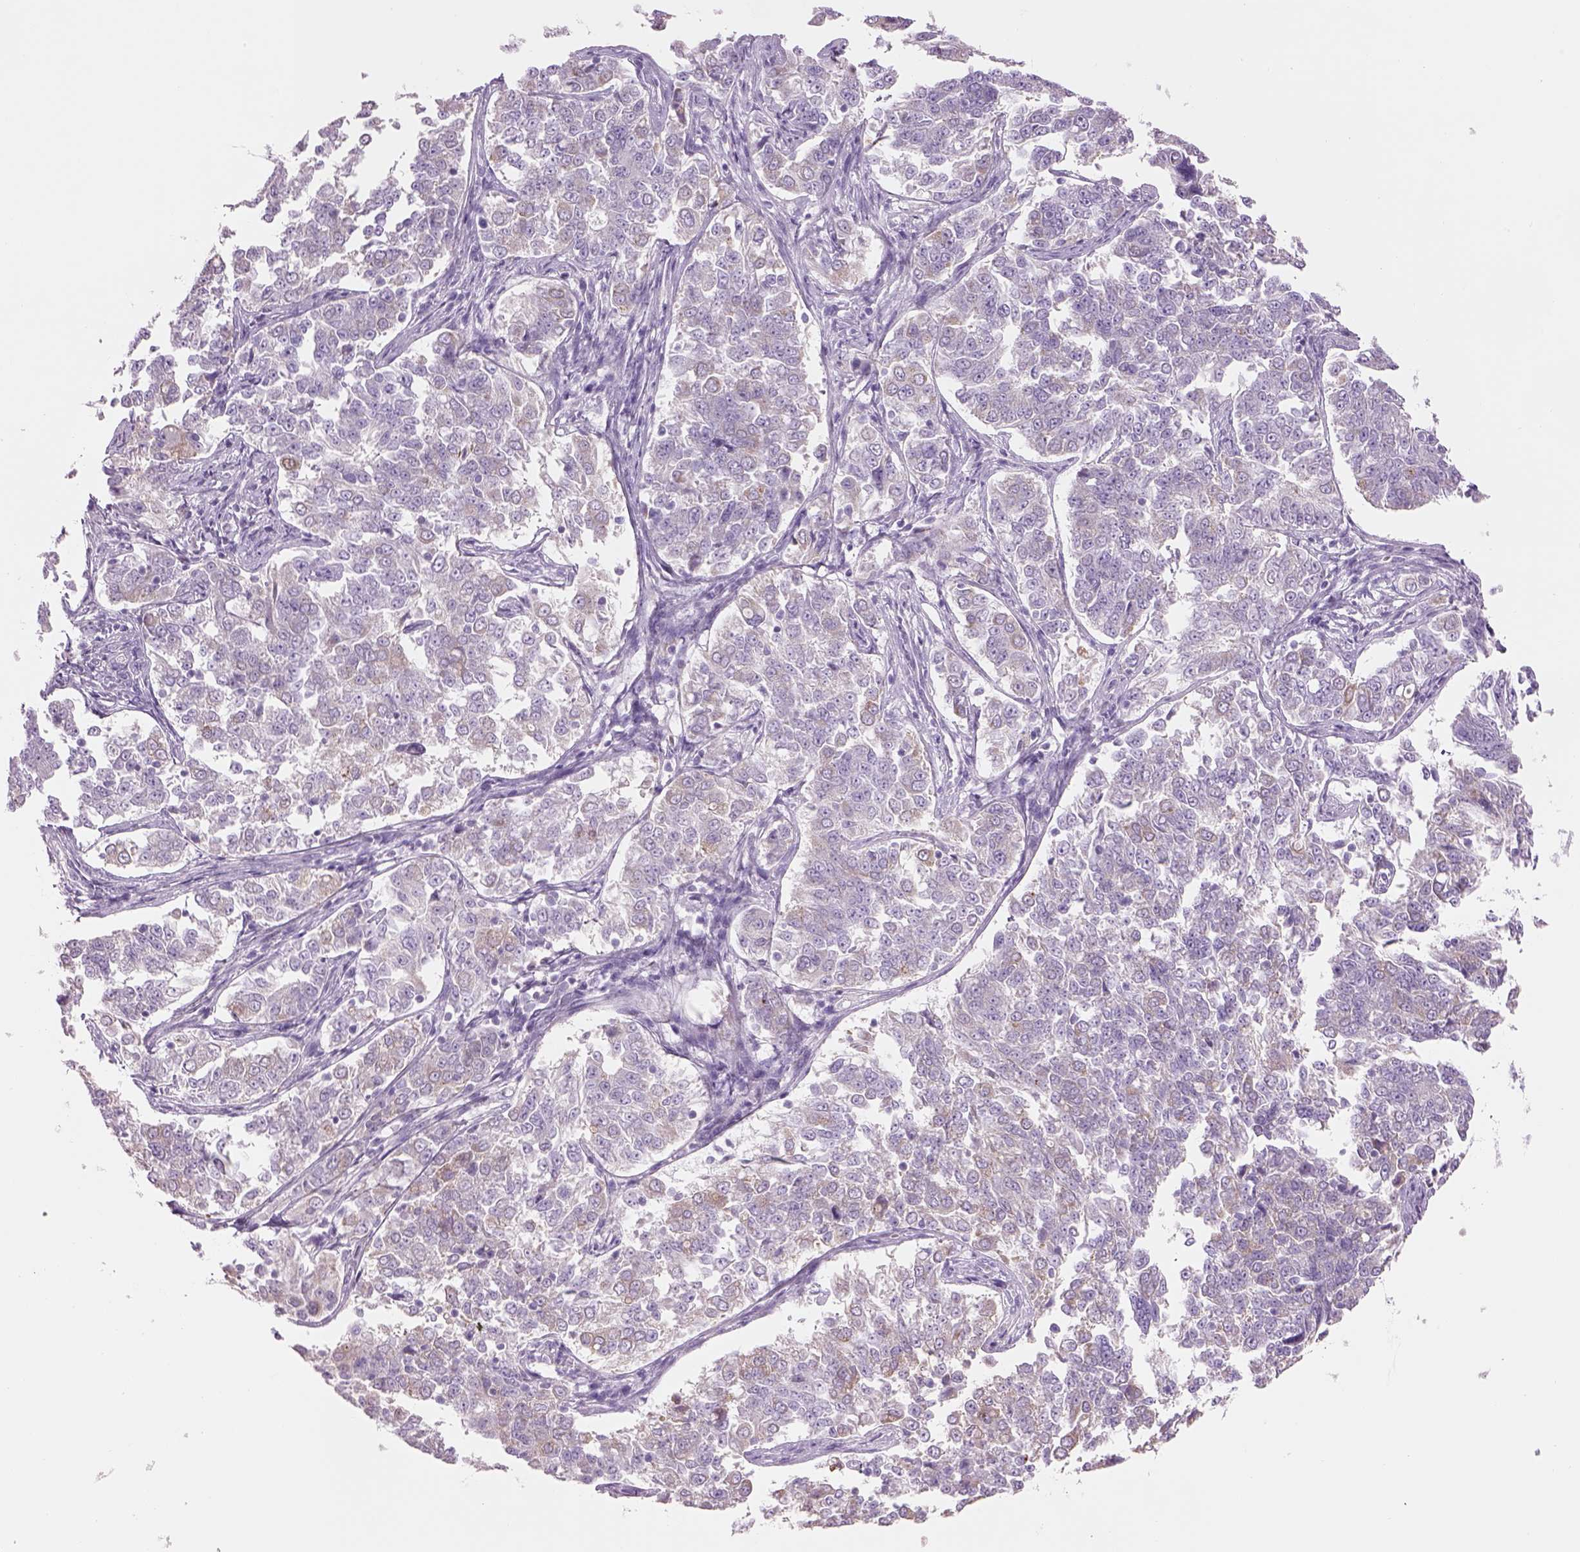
{"staining": {"intensity": "weak", "quantity": "<25%", "location": "cytoplasmic/membranous"}, "tissue": "endometrial cancer", "cell_type": "Tumor cells", "image_type": "cancer", "snomed": [{"axis": "morphology", "description": "Adenocarcinoma, NOS"}, {"axis": "topography", "description": "Endometrium"}], "caption": "Immunohistochemical staining of endometrial cancer (adenocarcinoma) reveals no significant positivity in tumor cells. (DAB (3,3'-diaminobenzidine) immunohistochemistry (IHC), high magnification).", "gene": "IFT52", "patient": {"sex": "female", "age": 43}}